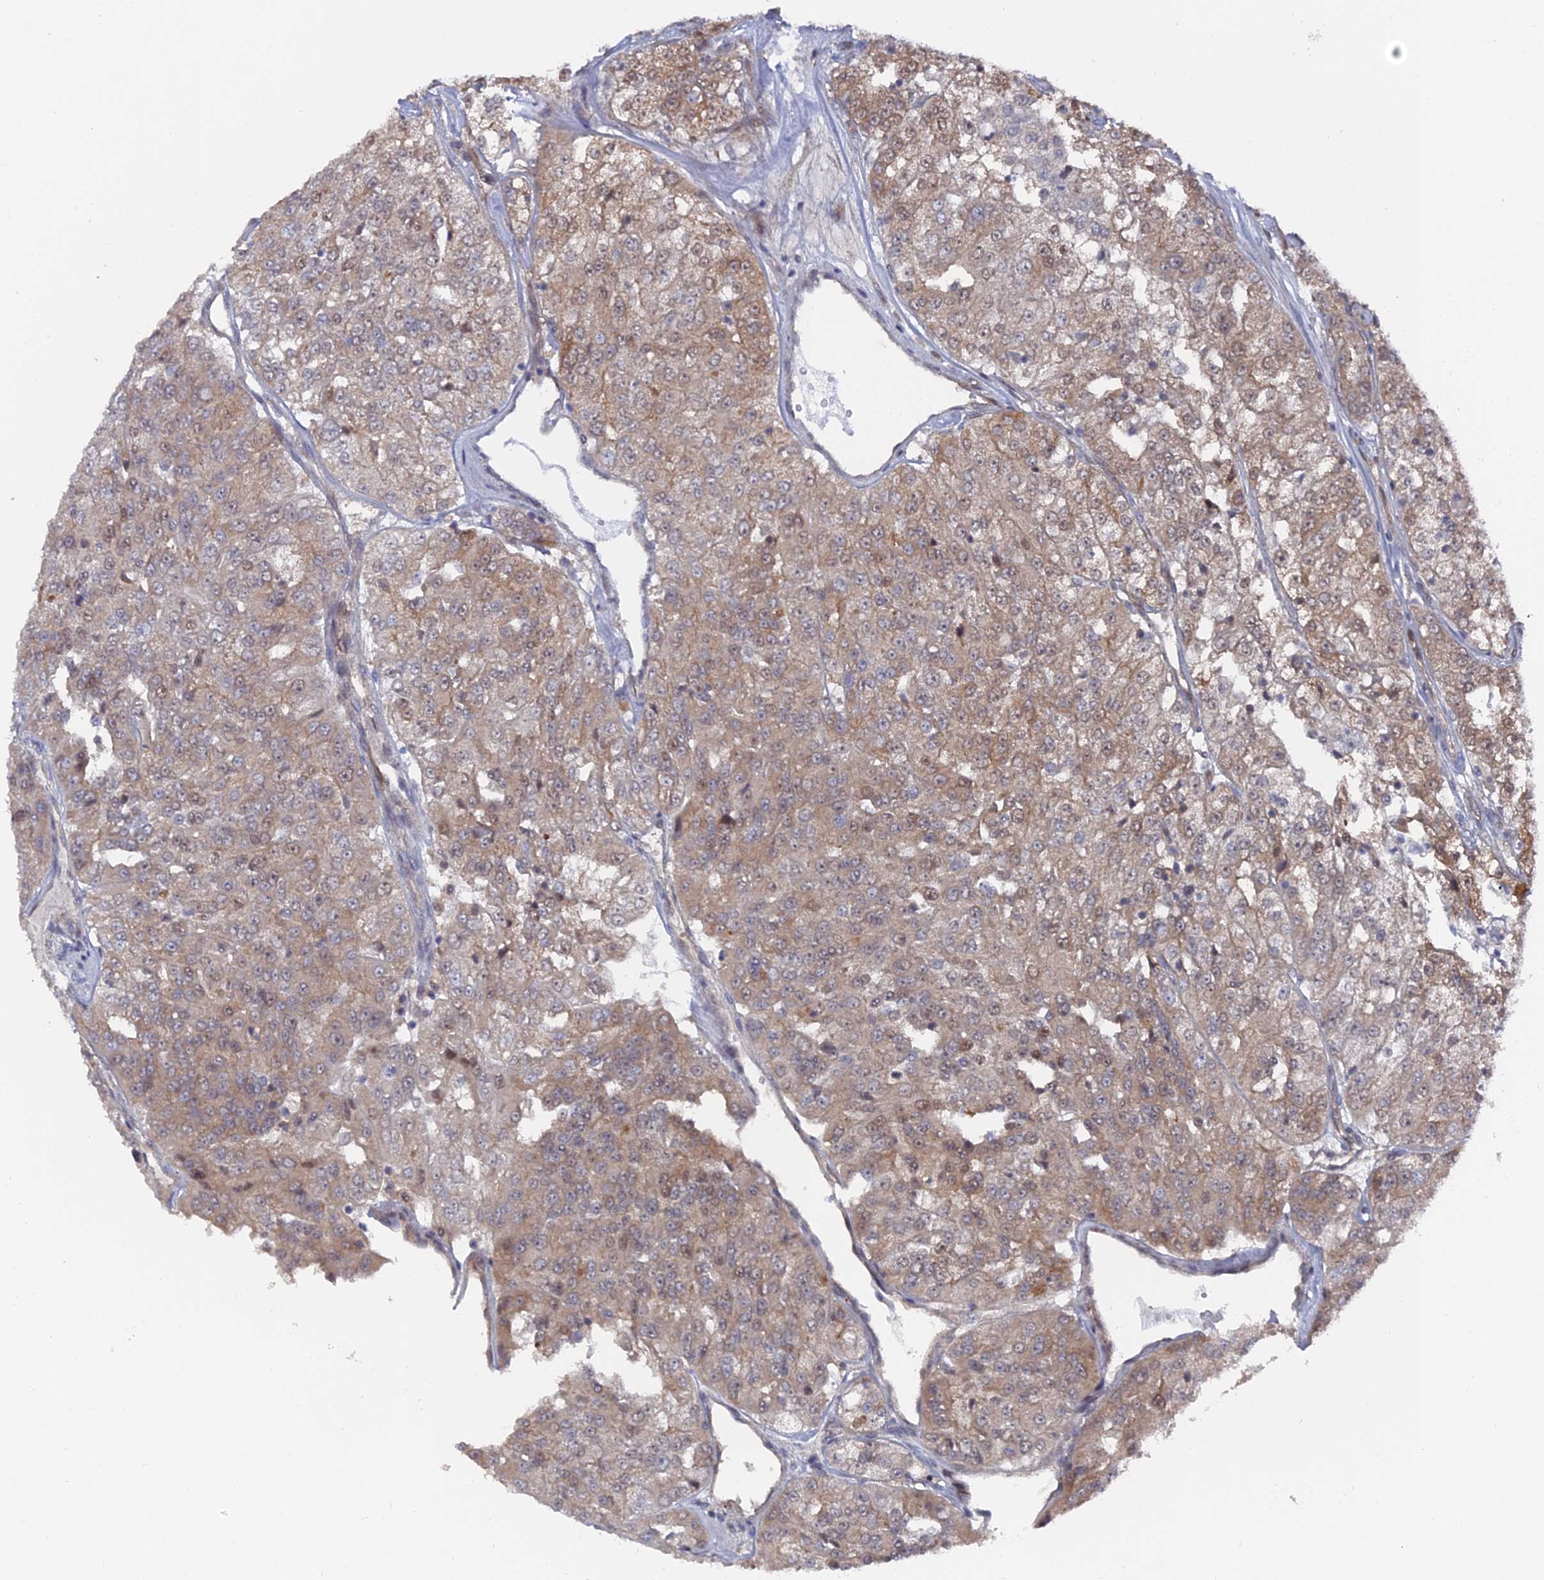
{"staining": {"intensity": "weak", "quantity": "25%-75%", "location": "cytoplasmic/membranous"}, "tissue": "renal cancer", "cell_type": "Tumor cells", "image_type": "cancer", "snomed": [{"axis": "morphology", "description": "Adenocarcinoma, NOS"}, {"axis": "topography", "description": "Kidney"}], "caption": "A low amount of weak cytoplasmic/membranous expression is identified in about 25%-75% of tumor cells in adenocarcinoma (renal) tissue. (brown staining indicates protein expression, while blue staining denotes nuclei).", "gene": "UNC5D", "patient": {"sex": "female", "age": 63}}